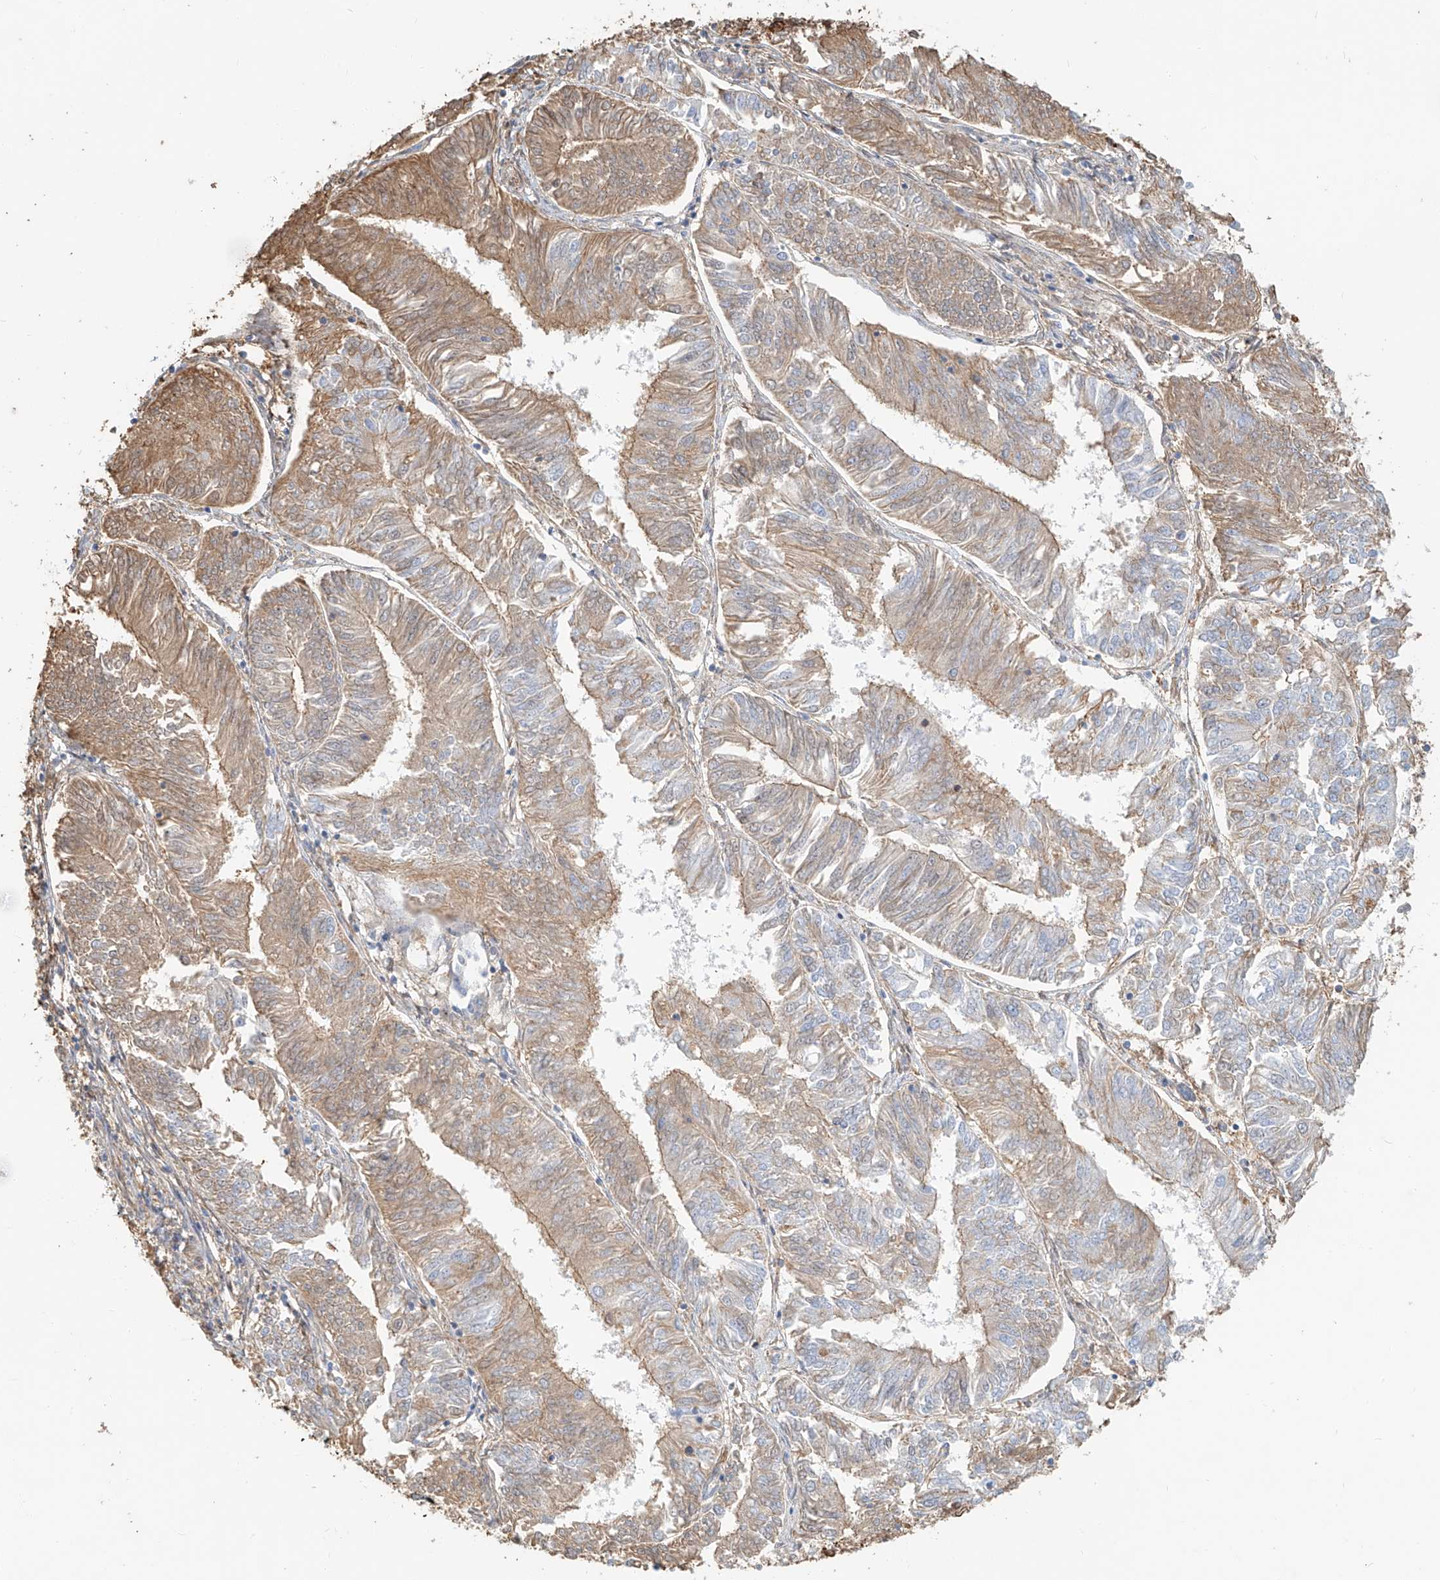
{"staining": {"intensity": "weak", "quantity": "25%-75%", "location": "cytoplasmic/membranous"}, "tissue": "endometrial cancer", "cell_type": "Tumor cells", "image_type": "cancer", "snomed": [{"axis": "morphology", "description": "Adenocarcinoma, NOS"}, {"axis": "topography", "description": "Endometrium"}], "caption": "This image demonstrates immunohistochemistry (IHC) staining of human endometrial adenocarcinoma, with low weak cytoplasmic/membranous positivity in approximately 25%-75% of tumor cells.", "gene": "ZFP30", "patient": {"sex": "female", "age": 58}}